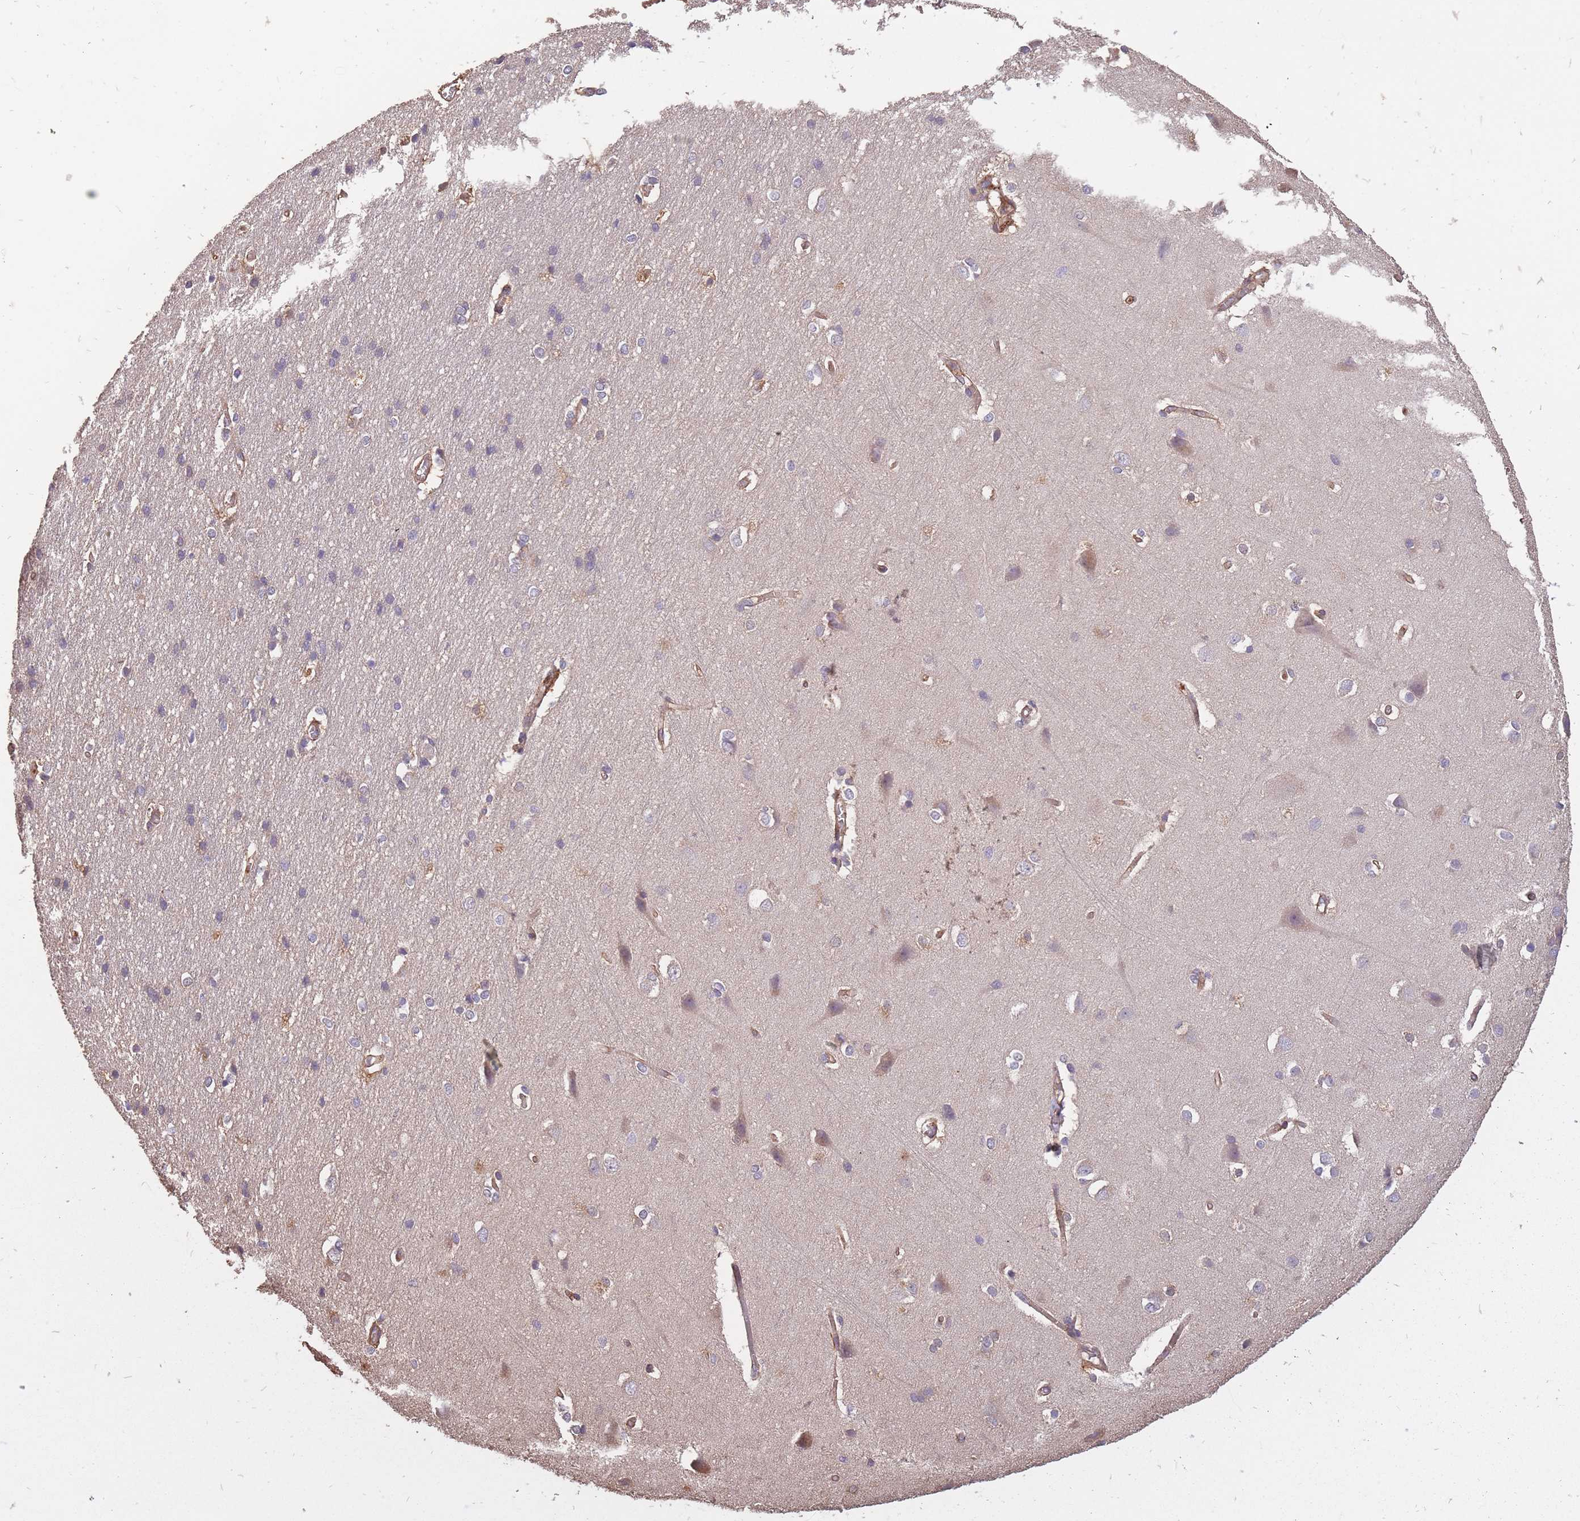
{"staining": {"intensity": "moderate", "quantity": ">75%", "location": "cytoplasmic/membranous"}, "tissue": "cerebral cortex", "cell_type": "Endothelial cells", "image_type": "normal", "snomed": [{"axis": "morphology", "description": "Normal tissue, NOS"}, {"axis": "topography", "description": "Cerebral cortex"}], "caption": "Immunohistochemical staining of normal human cerebral cortex exhibits medium levels of moderate cytoplasmic/membranous positivity in approximately >75% of endothelial cells. The staining was performed using DAB to visualize the protein expression in brown, while the nuclei were stained in blue with hematoxylin (Magnification: 20x).", "gene": "ARMH3", "patient": {"sex": "male", "age": 37}}